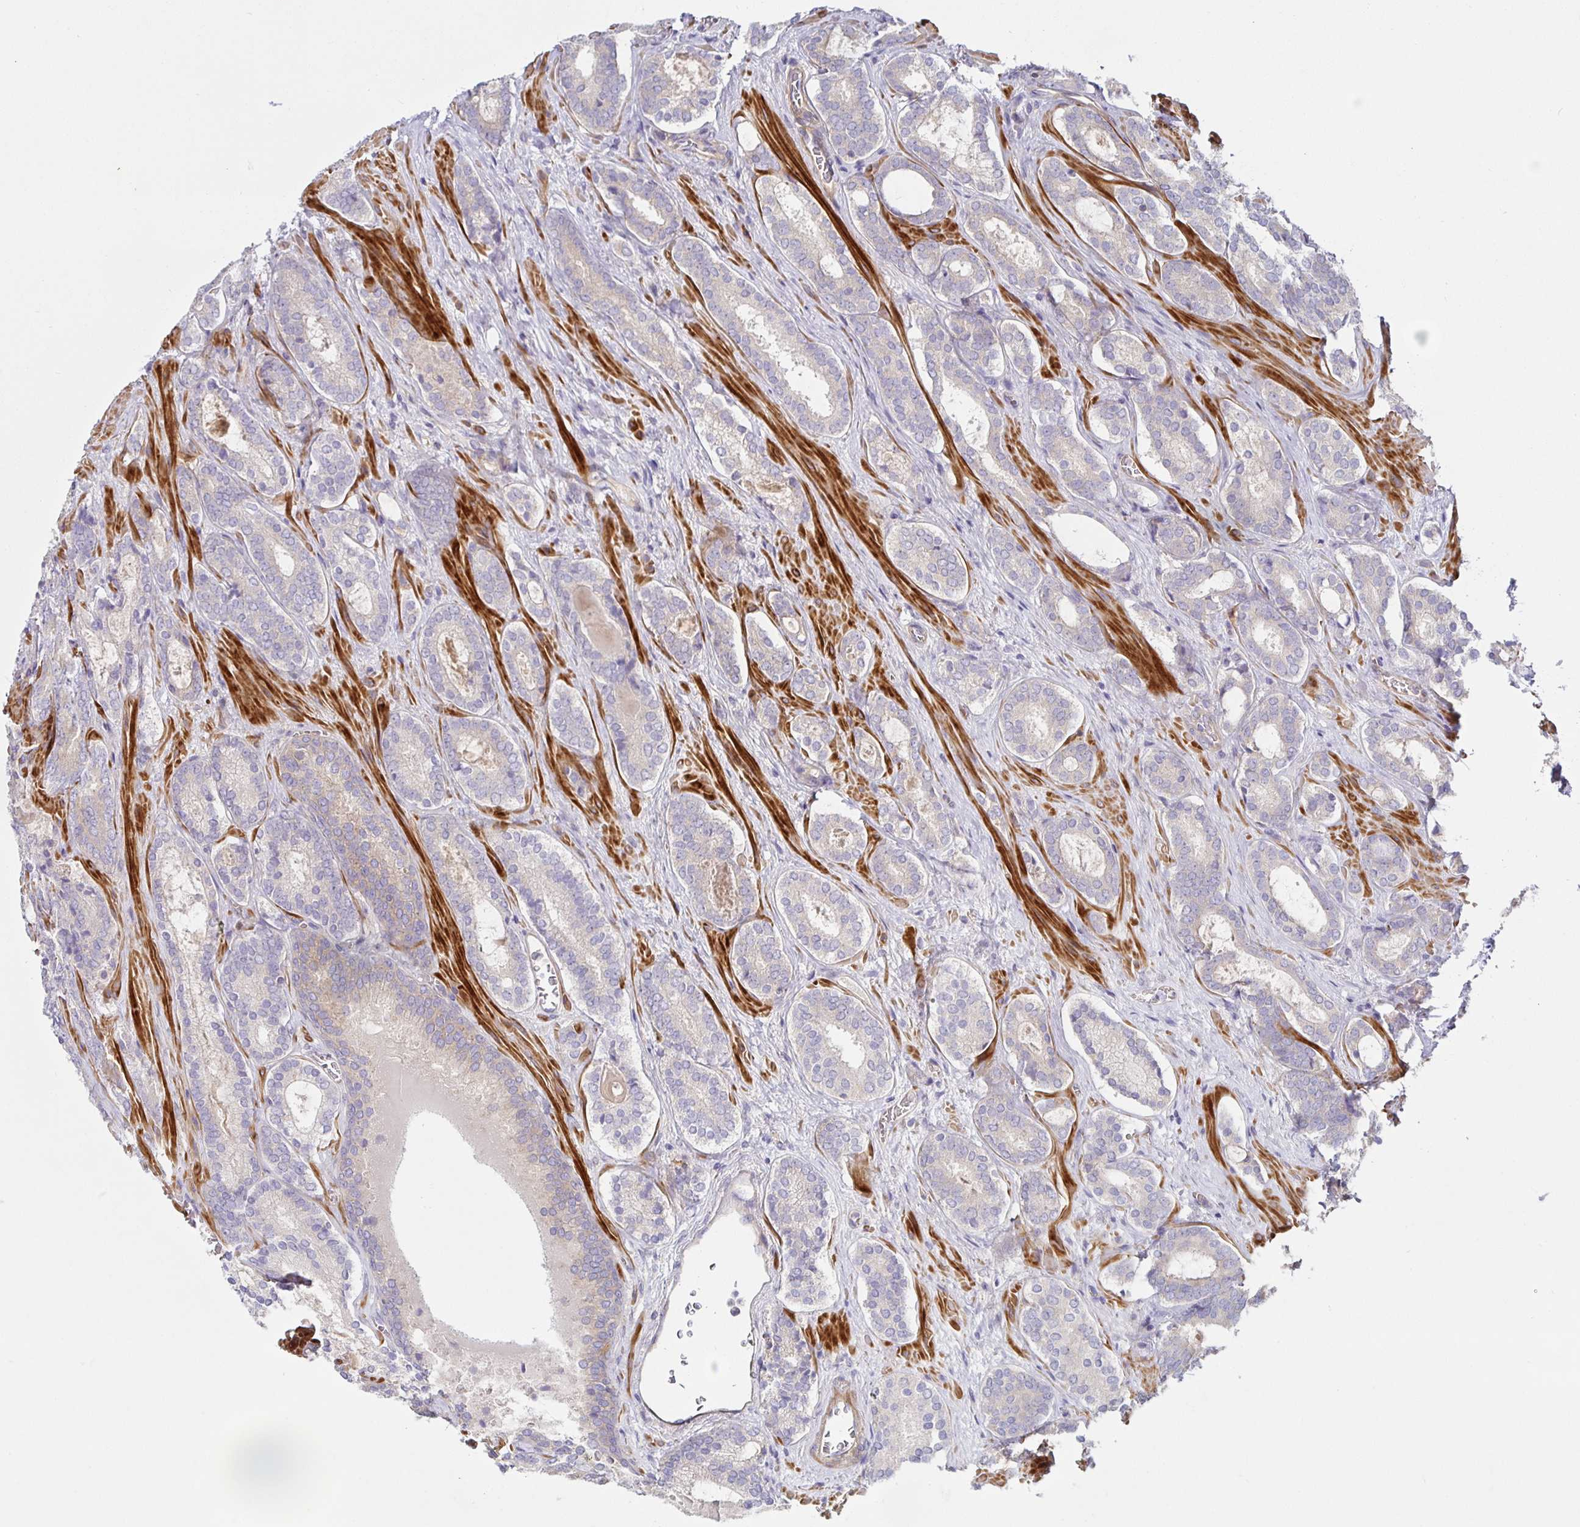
{"staining": {"intensity": "weak", "quantity": "25%-75%", "location": "cytoplasmic/membranous"}, "tissue": "prostate cancer", "cell_type": "Tumor cells", "image_type": "cancer", "snomed": [{"axis": "morphology", "description": "Adenocarcinoma, Low grade"}, {"axis": "topography", "description": "Prostate"}], "caption": "A histopathology image showing weak cytoplasmic/membranous positivity in about 25%-75% of tumor cells in low-grade adenocarcinoma (prostate), as visualized by brown immunohistochemical staining.", "gene": "METTL22", "patient": {"sex": "male", "age": 62}}